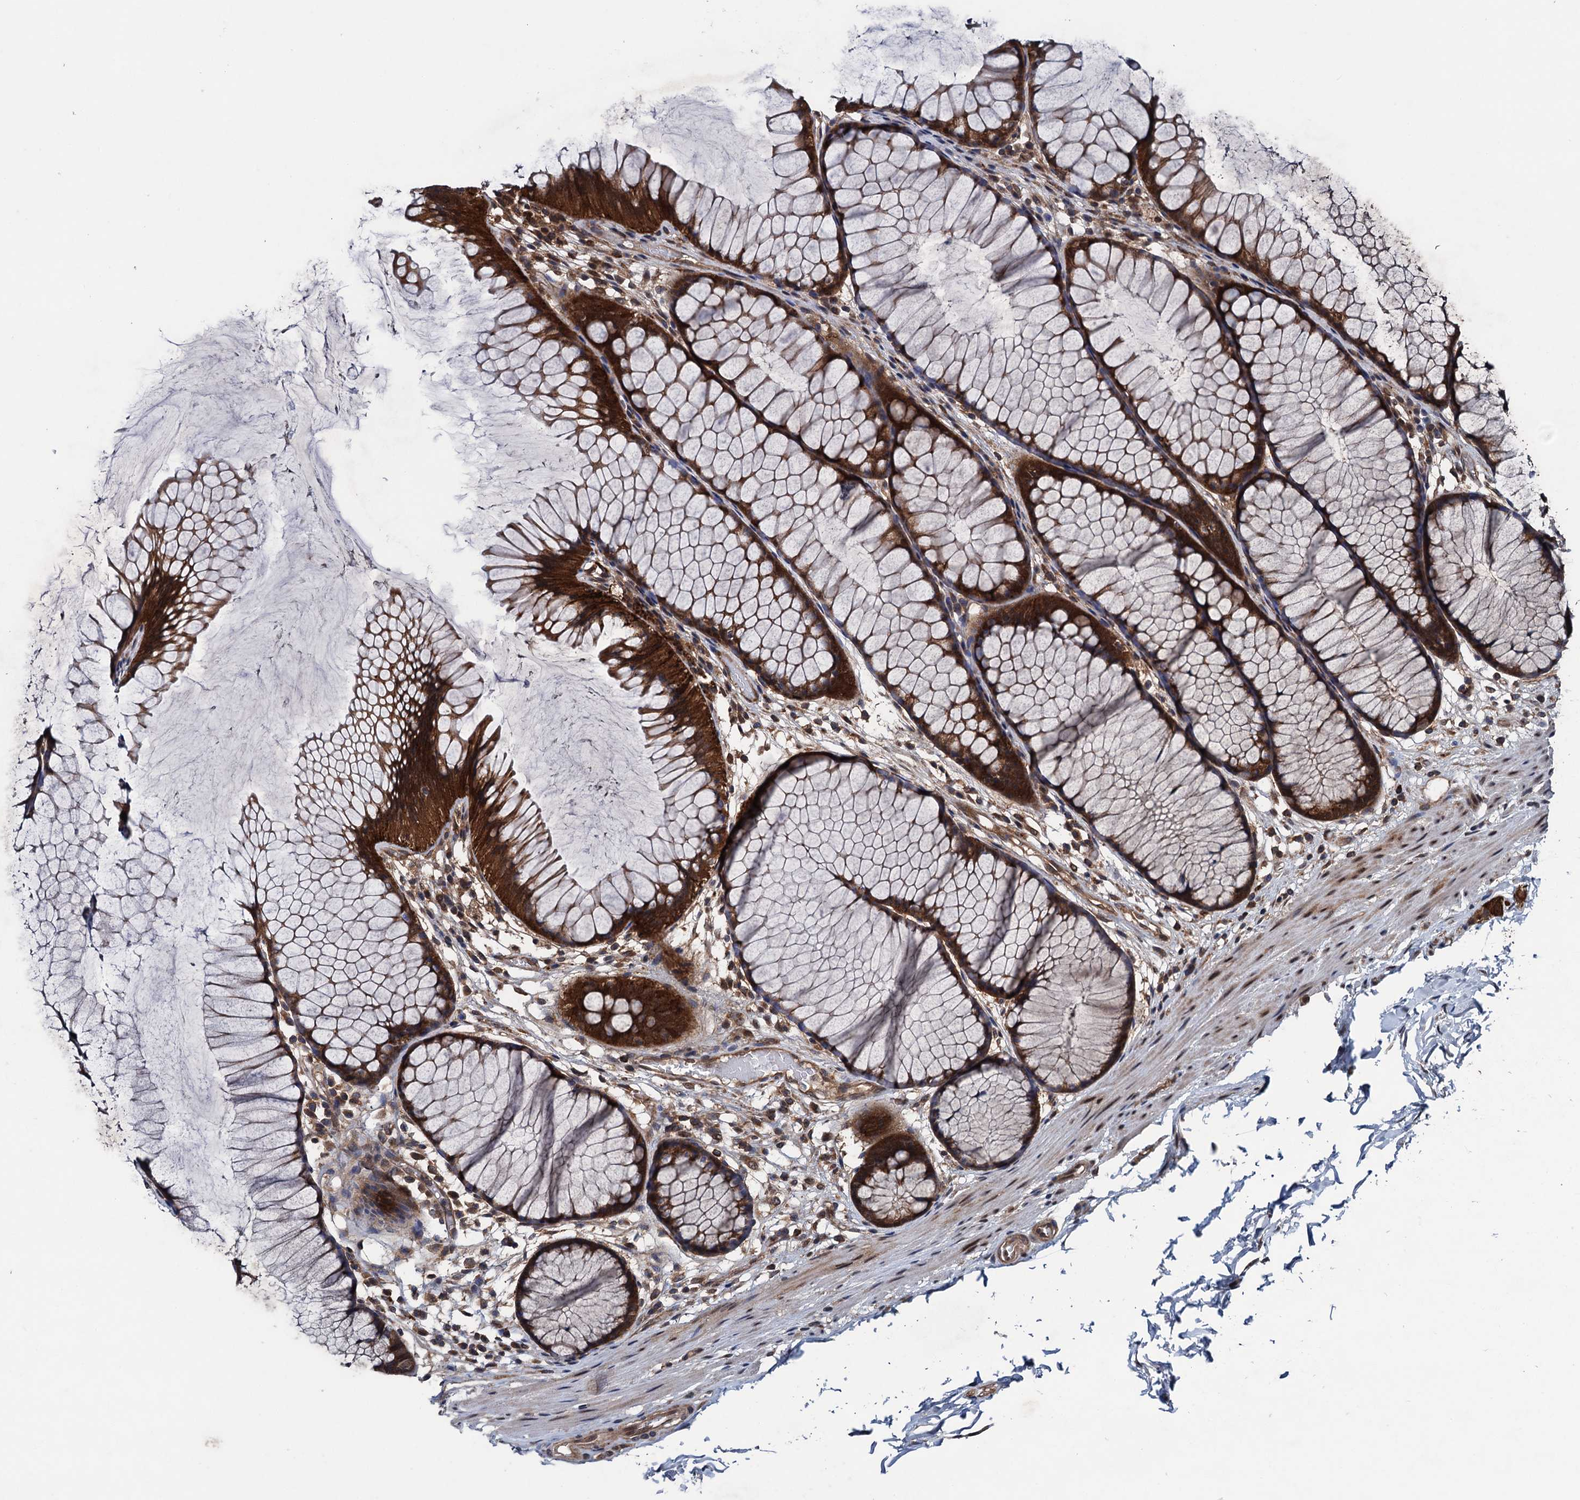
{"staining": {"intensity": "weak", "quantity": ">75%", "location": "cytoplasmic/membranous"}, "tissue": "colon", "cell_type": "Endothelial cells", "image_type": "normal", "snomed": [{"axis": "morphology", "description": "Normal tissue, NOS"}, {"axis": "topography", "description": "Colon"}], "caption": "IHC histopathology image of unremarkable human colon stained for a protein (brown), which displays low levels of weak cytoplasmic/membranous staining in about >75% of endothelial cells.", "gene": "BLTP3B", "patient": {"sex": "female", "age": 82}}